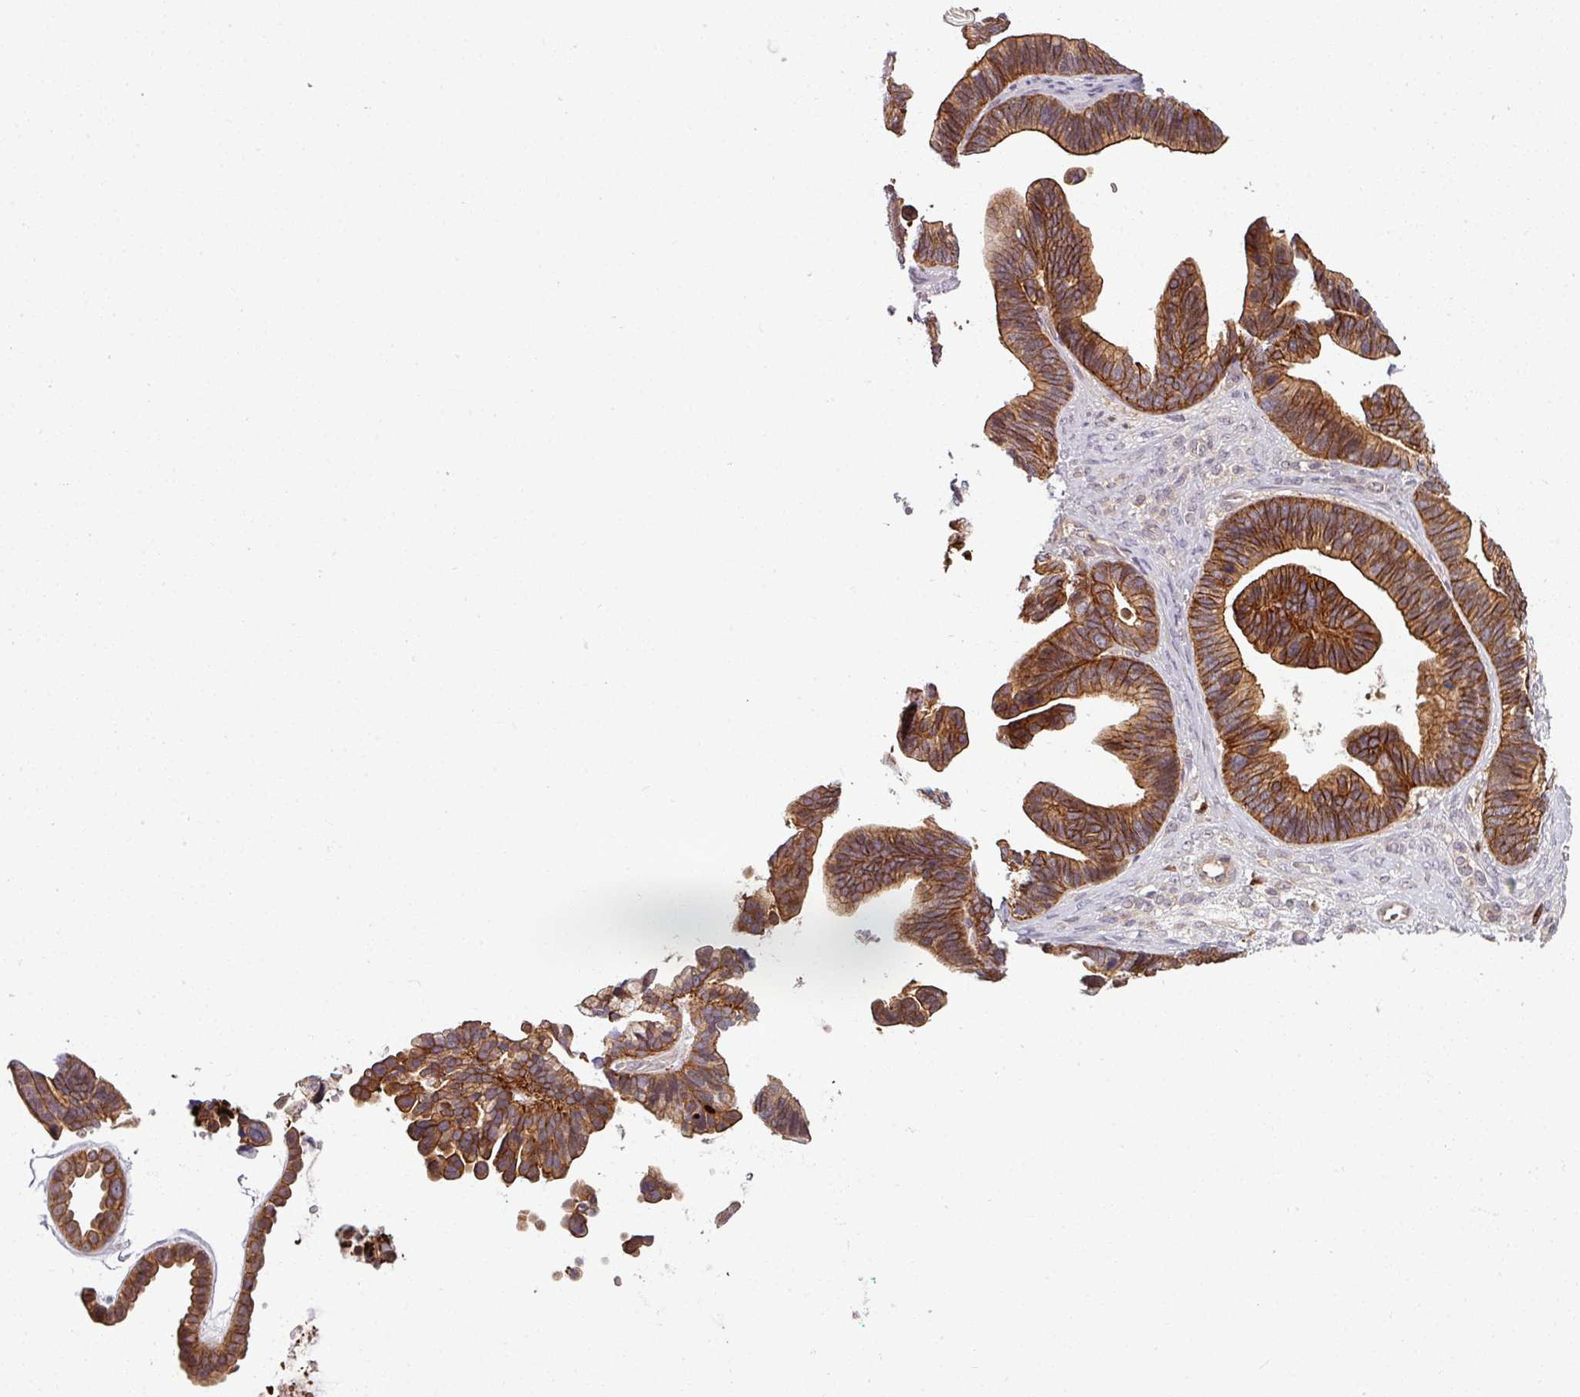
{"staining": {"intensity": "strong", "quantity": ">75%", "location": "cytoplasmic/membranous"}, "tissue": "ovarian cancer", "cell_type": "Tumor cells", "image_type": "cancer", "snomed": [{"axis": "morphology", "description": "Cystadenocarcinoma, serous, NOS"}, {"axis": "topography", "description": "Ovary"}], "caption": "Immunohistochemistry of ovarian cancer (serous cystadenocarcinoma) shows high levels of strong cytoplasmic/membranous staining in approximately >75% of tumor cells.", "gene": "TUSC3", "patient": {"sex": "female", "age": 56}}